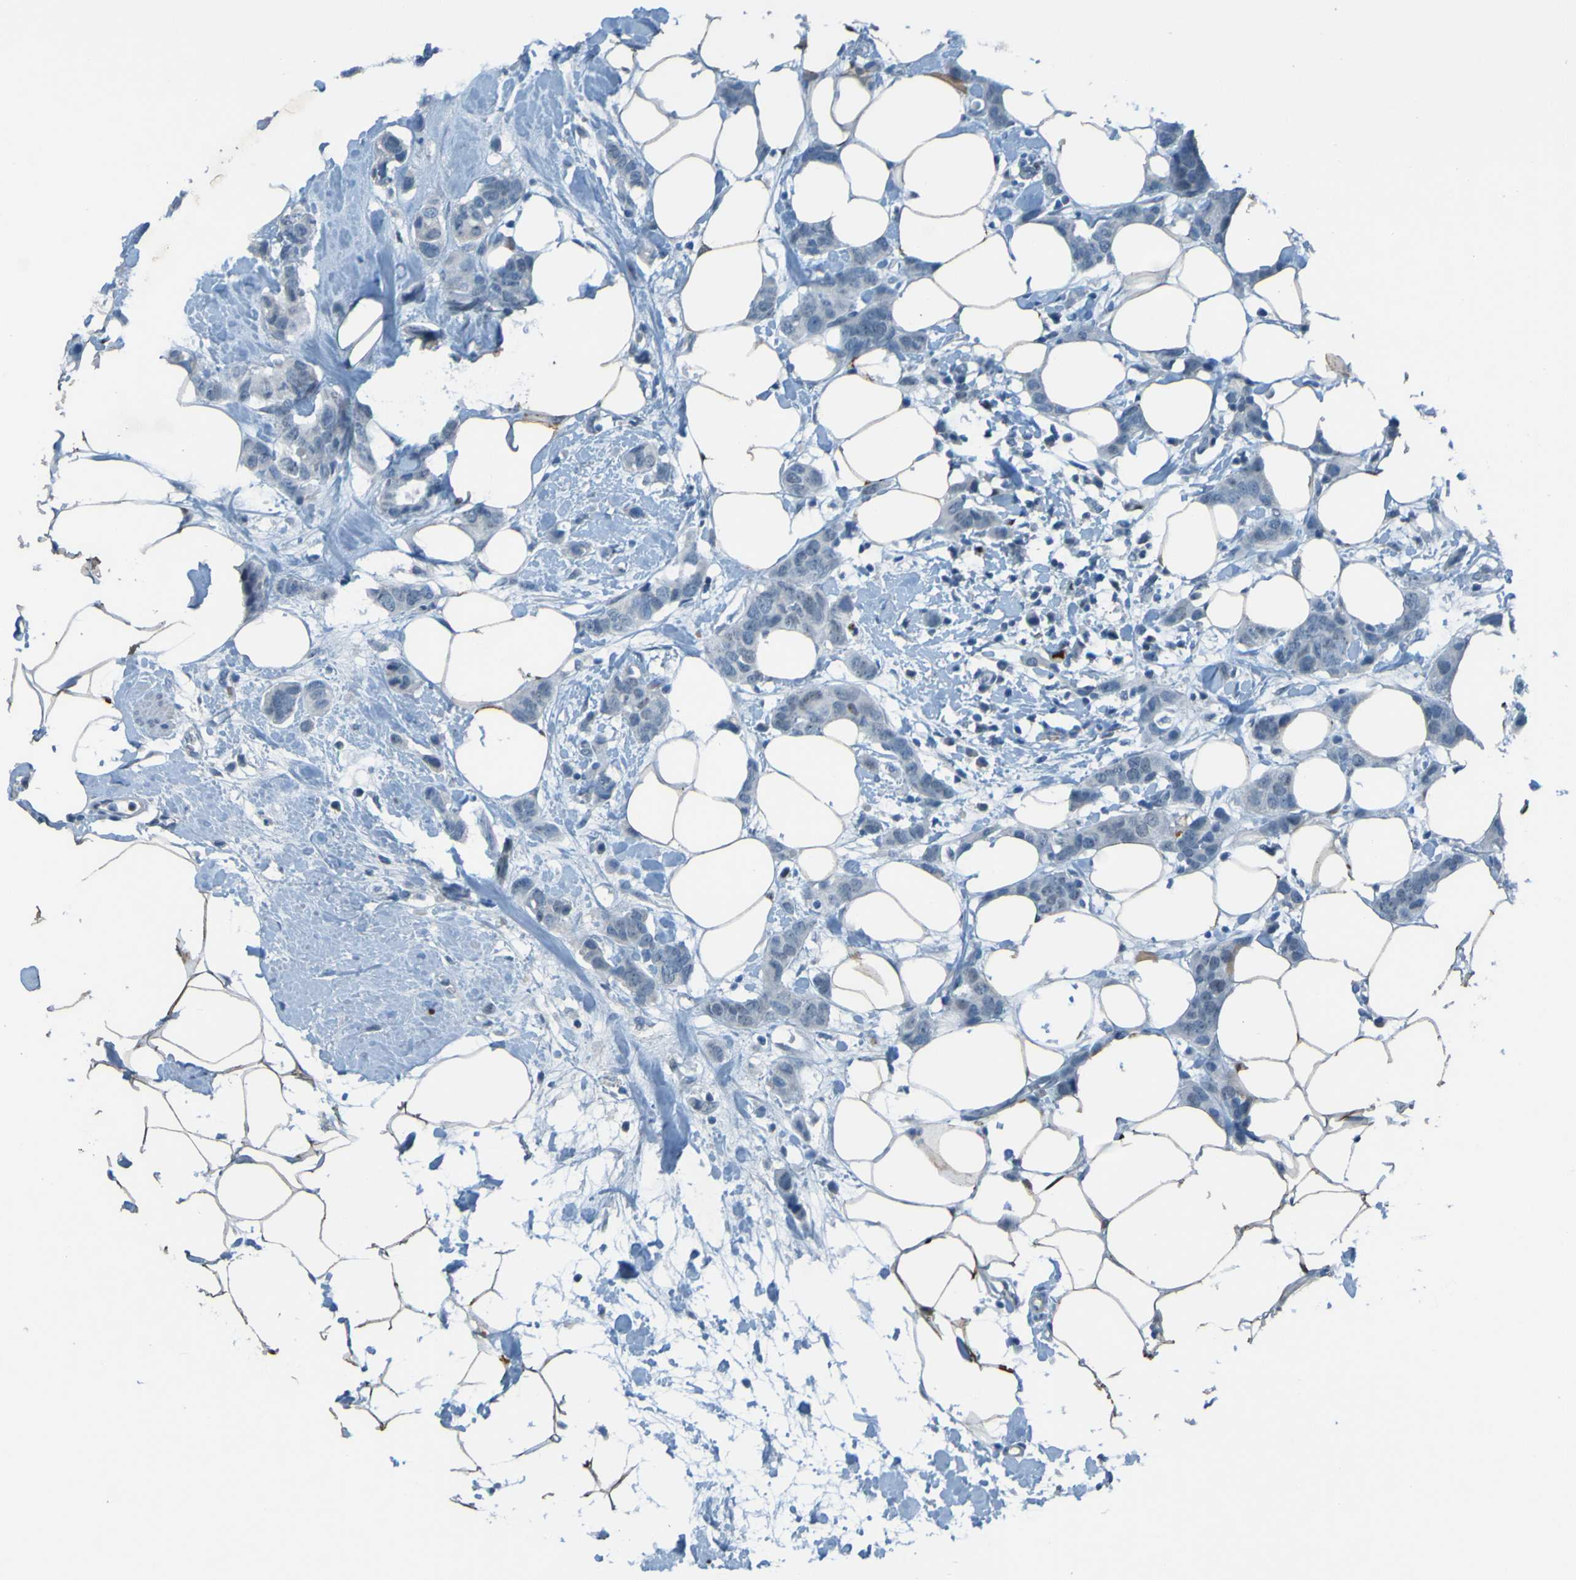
{"staining": {"intensity": "negative", "quantity": "none", "location": "none"}, "tissue": "breast cancer", "cell_type": "Tumor cells", "image_type": "cancer", "snomed": [{"axis": "morphology", "description": "Normal tissue, NOS"}, {"axis": "morphology", "description": "Duct carcinoma"}, {"axis": "topography", "description": "Breast"}], "caption": "This is a image of IHC staining of intraductal carcinoma (breast), which shows no staining in tumor cells.", "gene": "USP36", "patient": {"sex": "female", "age": 50}}